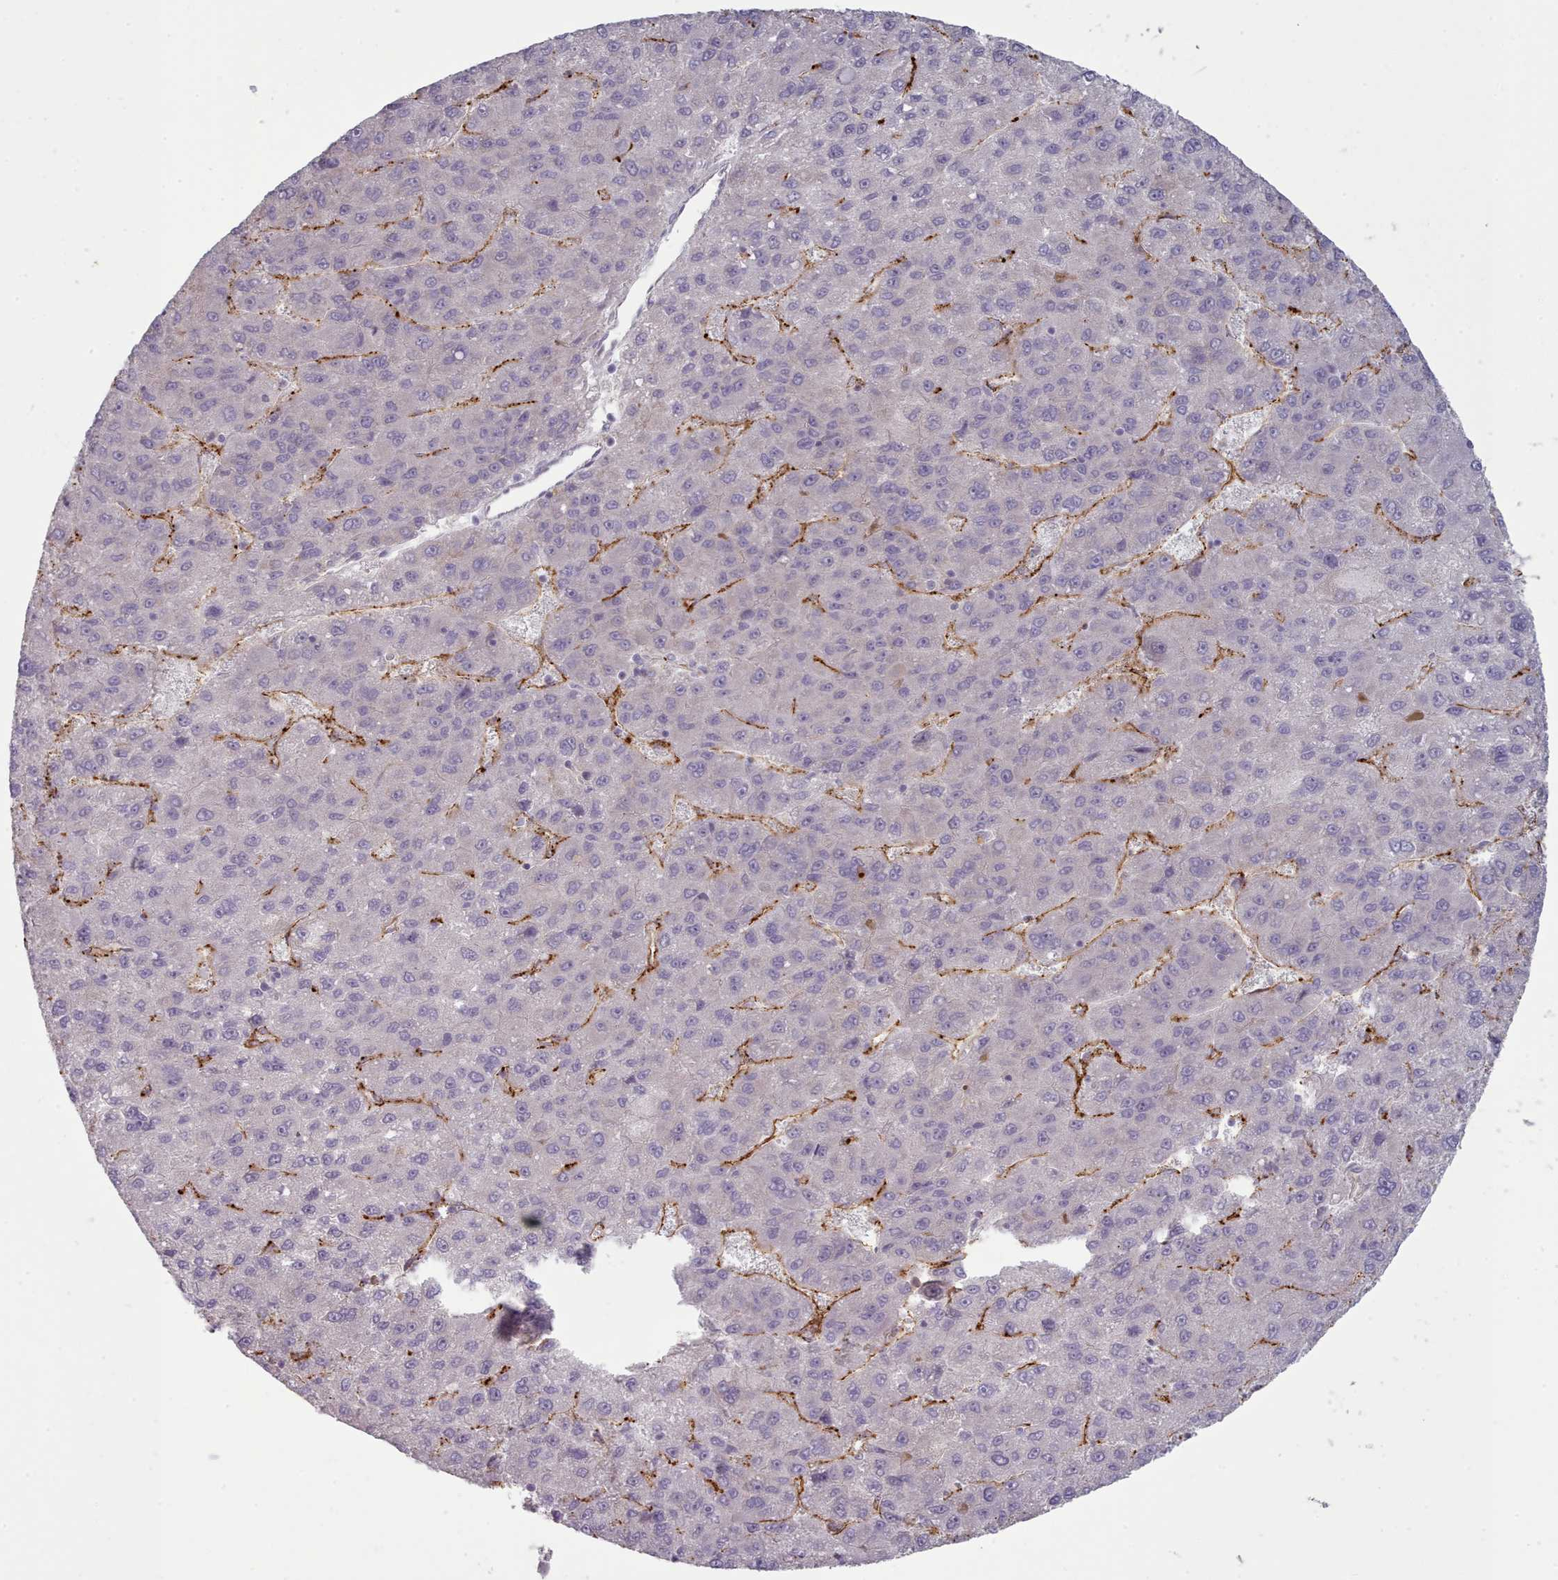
{"staining": {"intensity": "negative", "quantity": "none", "location": "none"}, "tissue": "liver cancer", "cell_type": "Tumor cells", "image_type": "cancer", "snomed": [{"axis": "morphology", "description": "Carcinoma, Hepatocellular, NOS"}, {"axis": "topography", "description": "Liver"}], "caption": "Immunohistochemistry micrograph of neoplastic tissue: human hepatocellular carcinoma (liver) stained with DAB shows no significant protein expression in tumor cells.", "gene": "CD300LF", "patient": {"sex": "female", "age": 82}}